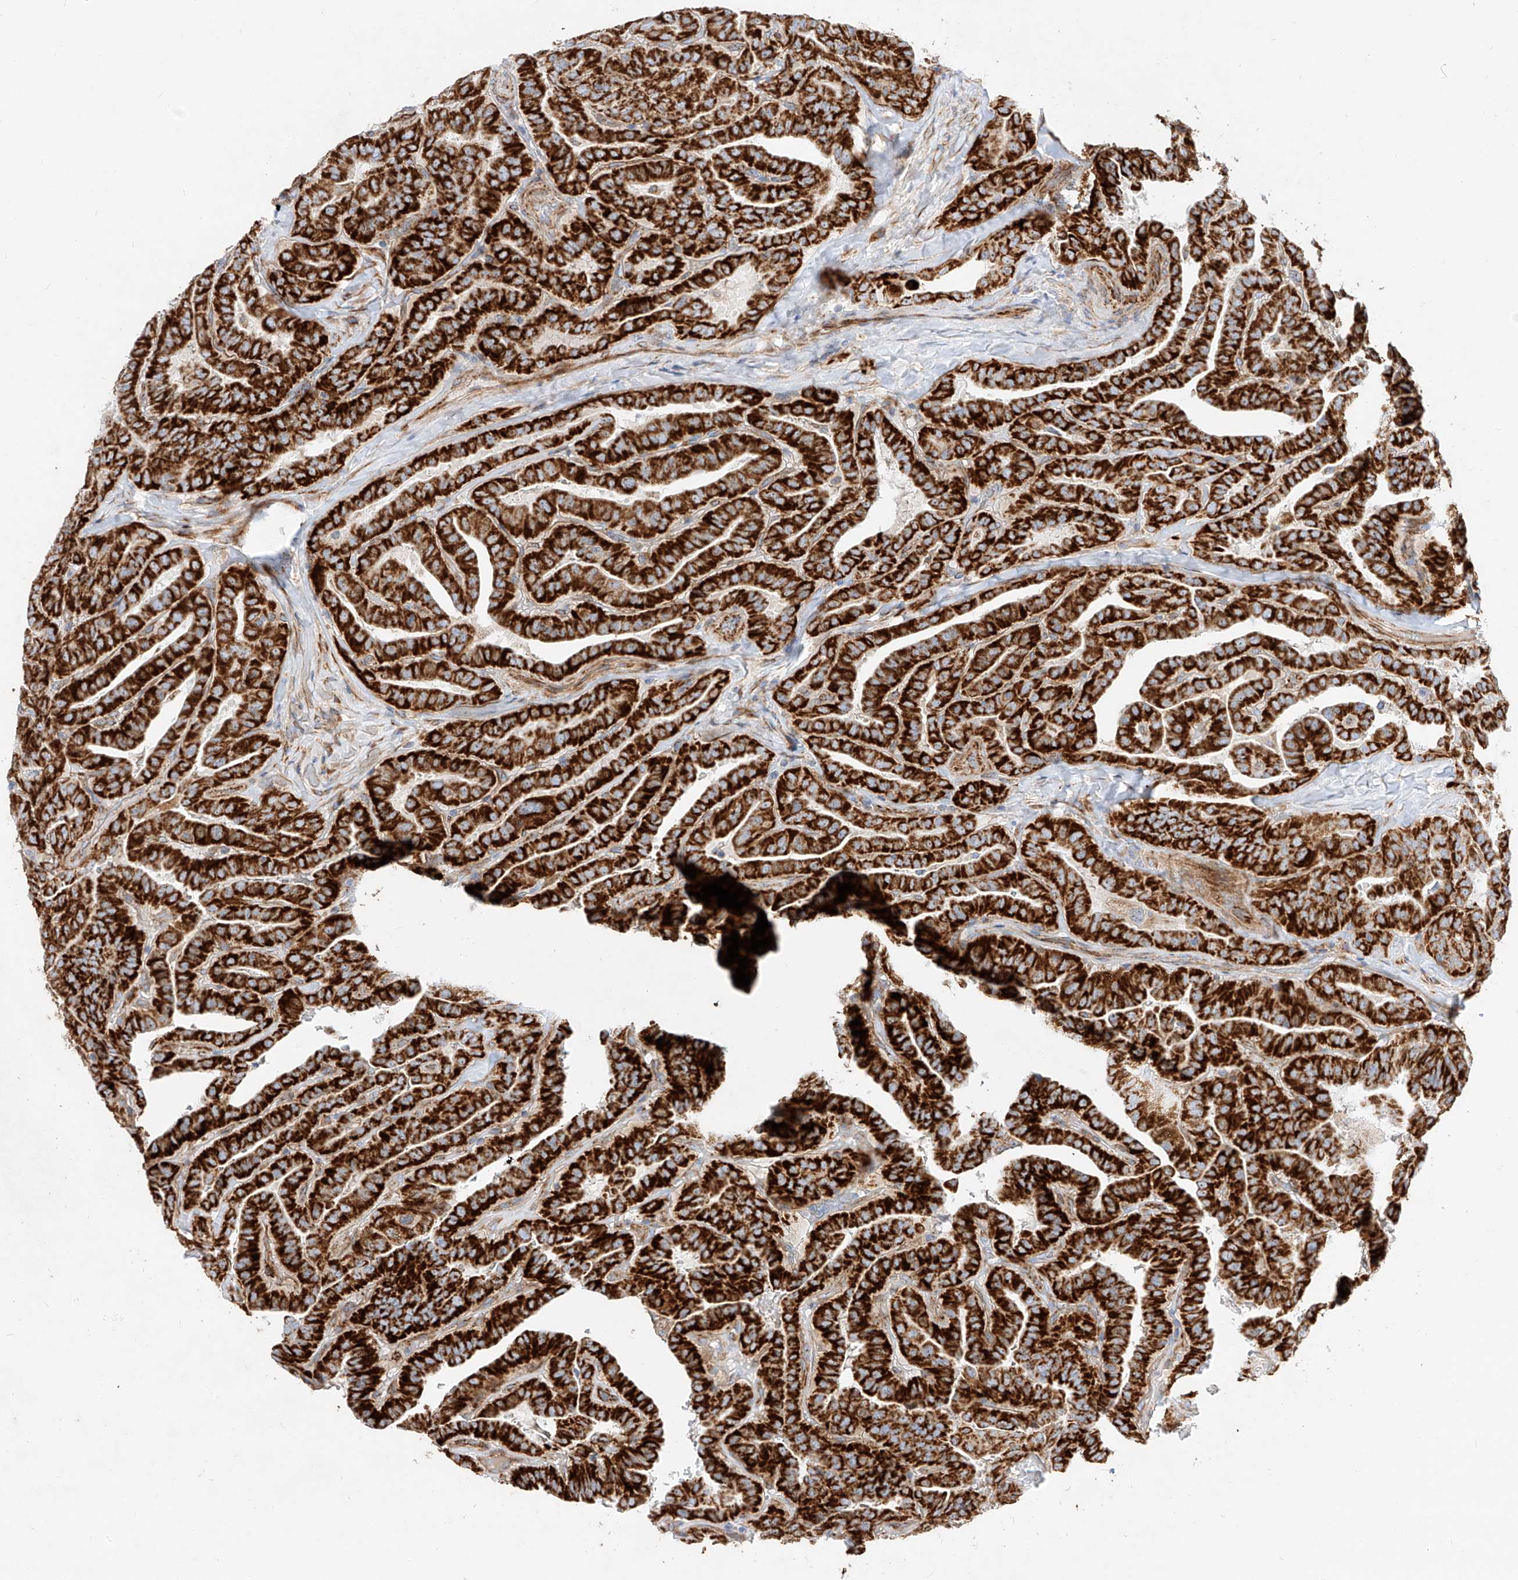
{"staining": {"intensity": "strong", "quantity": ">75%", "location": "cytoplasmic/membranous"}, "tissue": "thyroid cancer", "cell_type": "Tumor cells", "image_type": "cancer", "snomed": [{"axis": "morphology", "description": "Papillary adenocarcinoma, NOS"}, {"axis": "topography", "description": "Thyroid gland"}], "caption": "Tumor cells show strong cytoplasmic/membranous expression in approximately >75% of cells in thyroid papillary adenocarcinoma. Using DAB (brown) and hematoxylin (blue) stains, captured at high magnification using brightfield microscopy.", "gene": "CST9", "patient": {"sex": "male", "age": 77}}